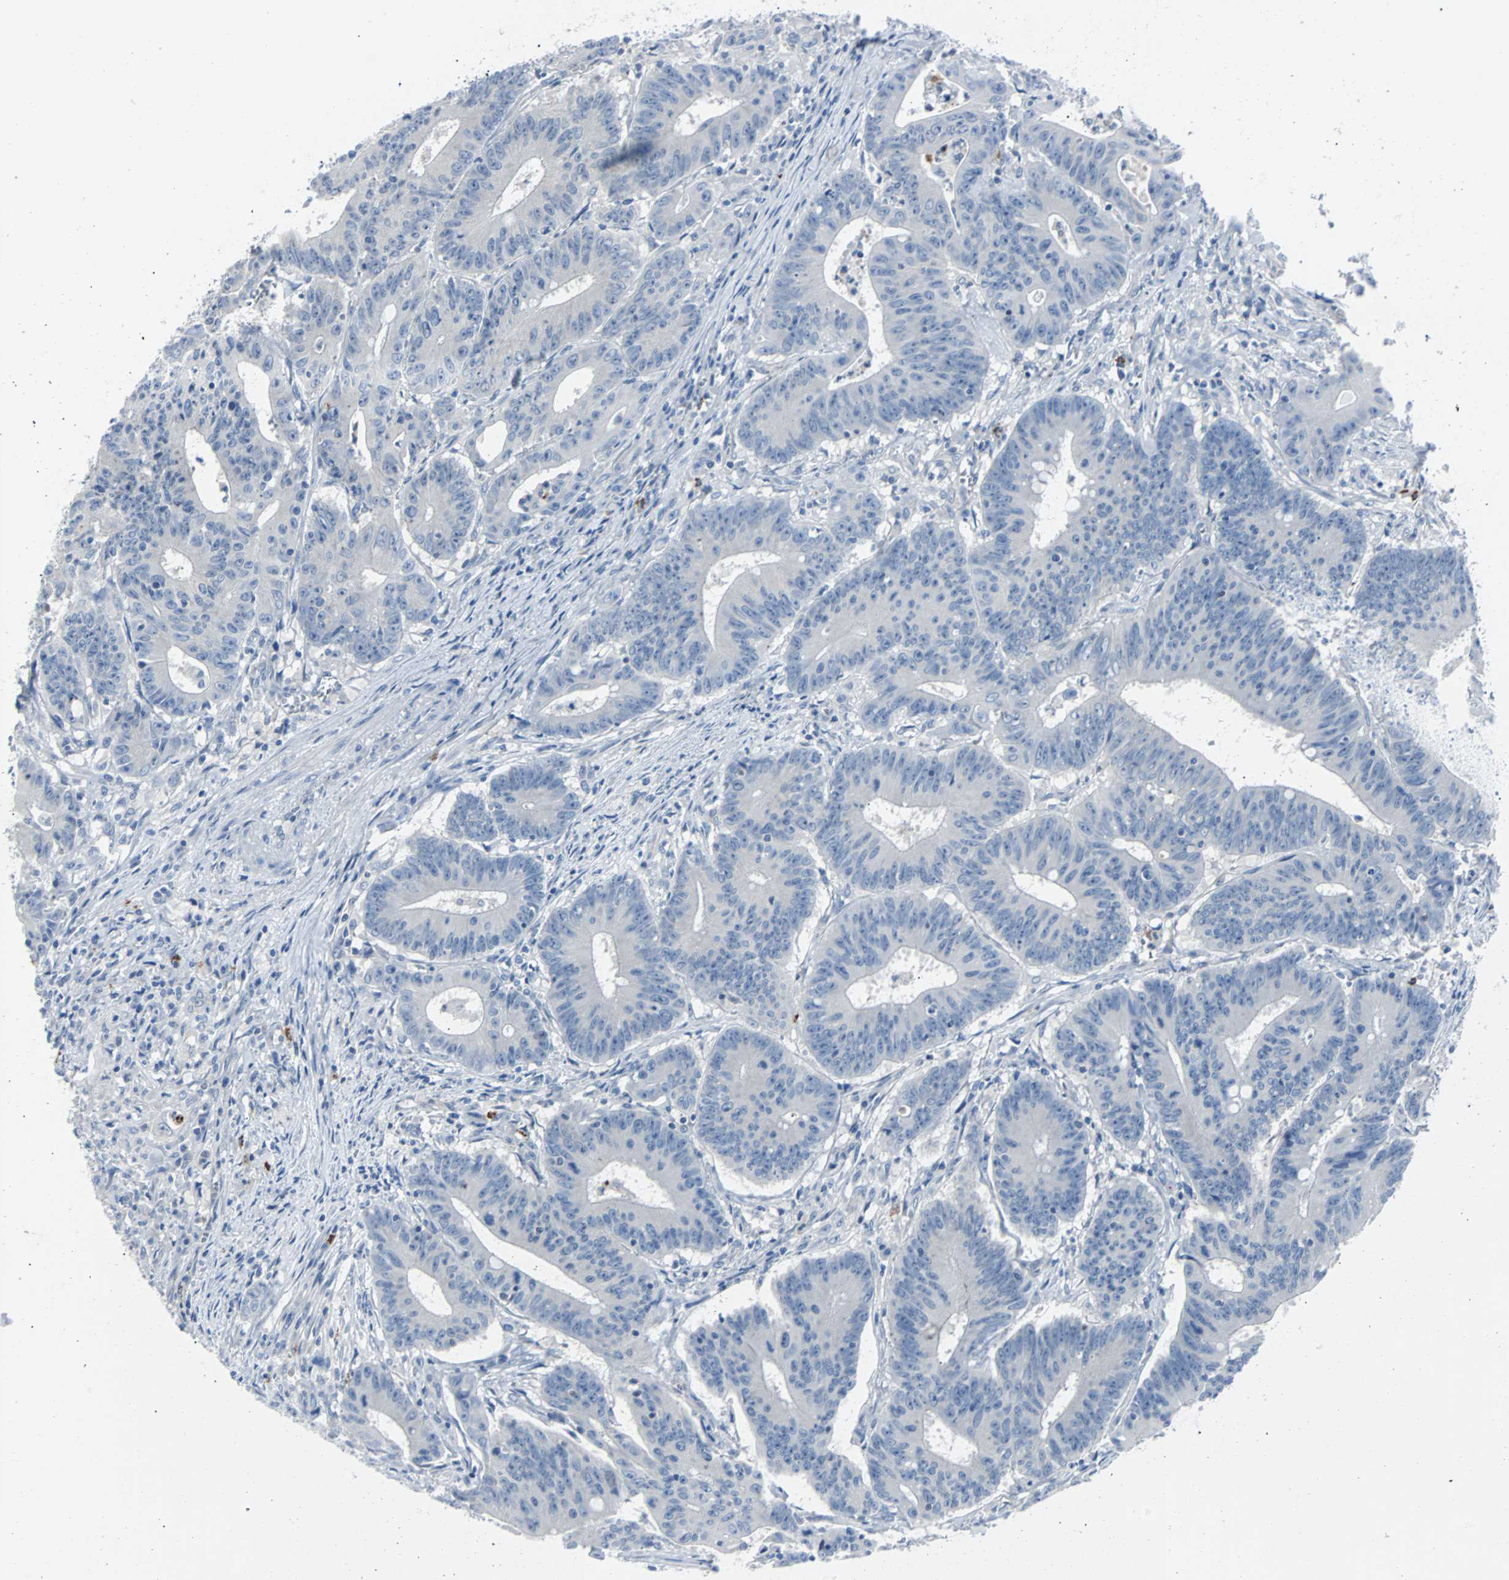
{"staining": {"intensity": "negative", "quantity": "none", "location": "none"}, "tissue": "colorectal cancer", "cell_type": "Tumor cells", "image_type": "cancer", "snomed": [{"axis": "morphology", "description": "Adenocarcinoma, NOS"}, {"axis": "topography", "description": "Colon"}], "caption": "This is an IHC photomicrograph of adenocarcinoma (colorectal). There is no staining in tumor cells.", "gene": "RASA1", "patient": {"sex": "male", "age": 45}}